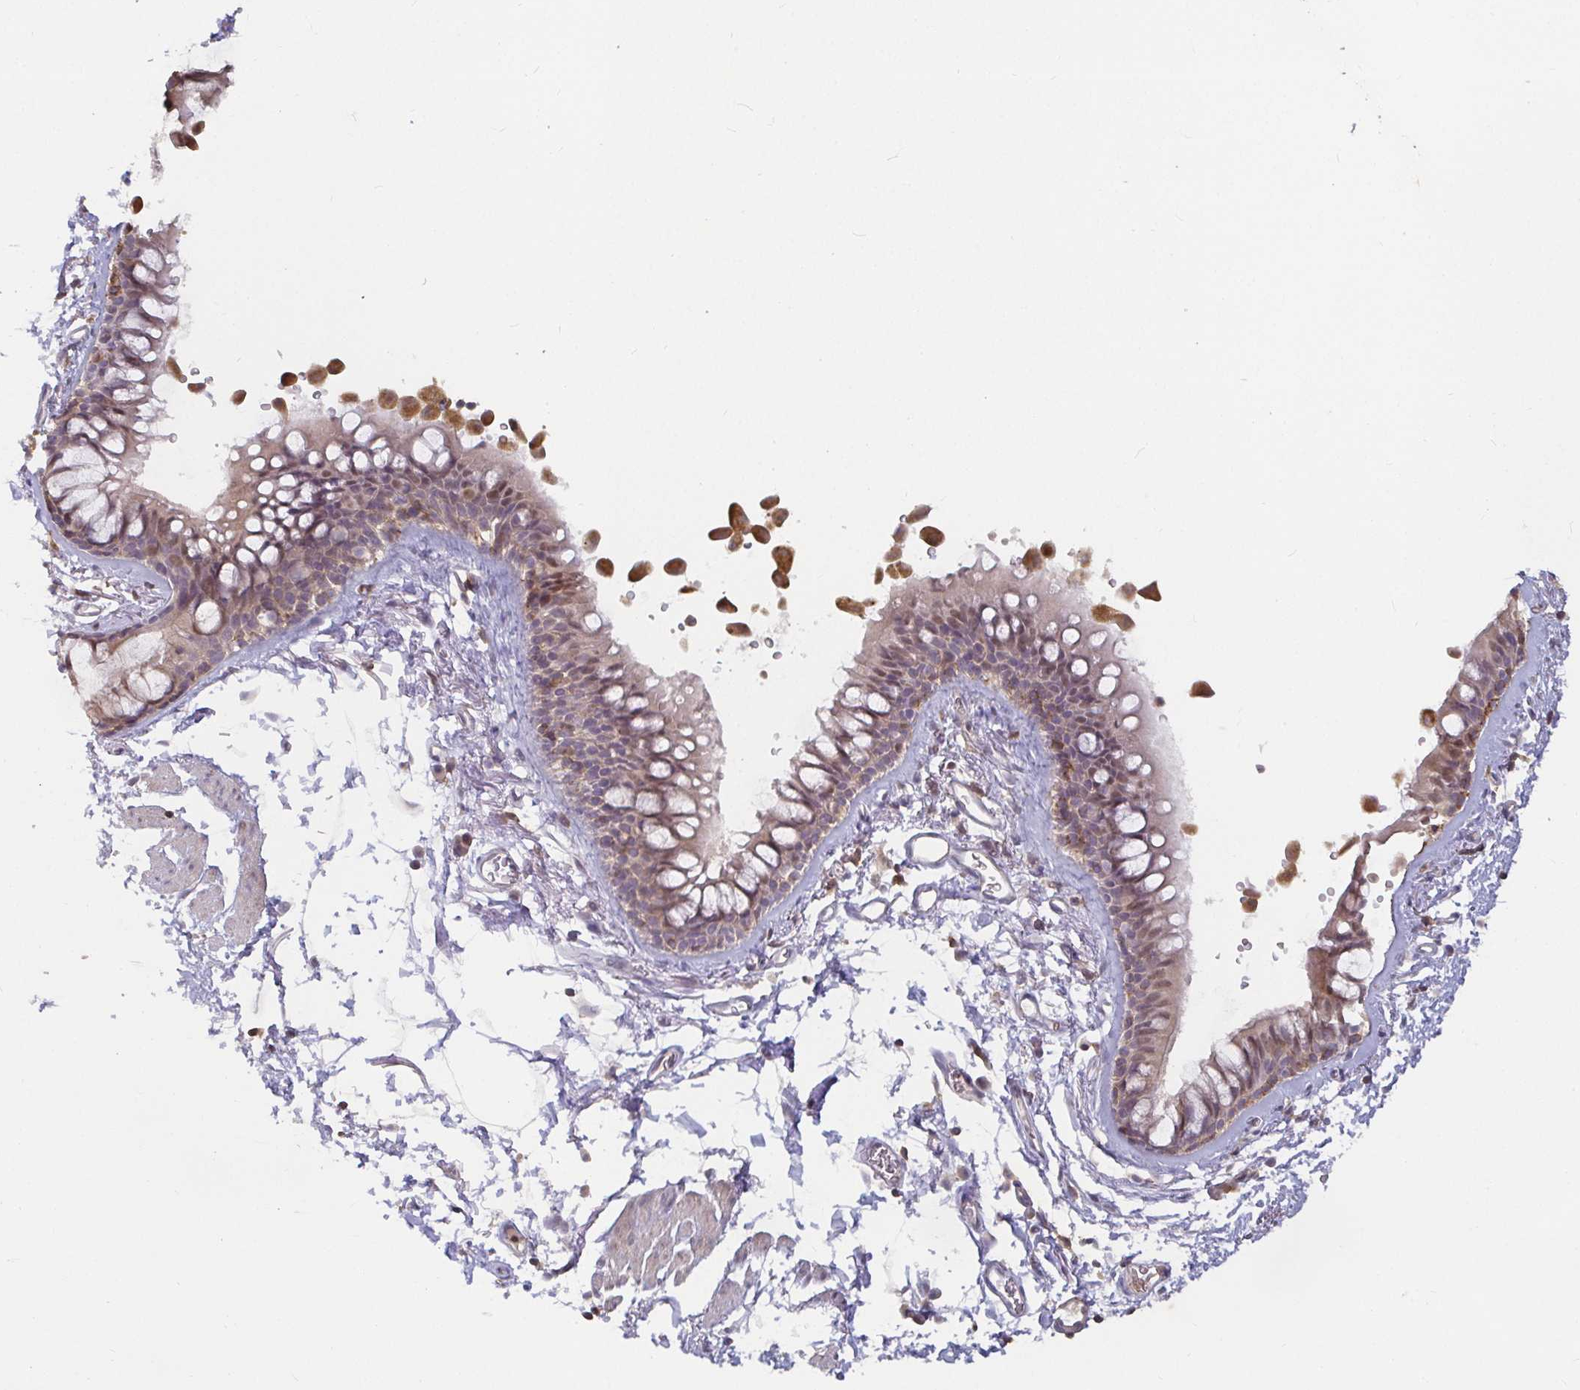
{"staining": {"intensity": "weak", "quantity": "25%-75%", "location": "cytoplasmic/membranous,nuclear"}, "tissue": "bronchus", "cell_type": "Respiratory epithelial cells", "image_type": "normal", "snomed": [{"axis": "morphology", "description": "Normal tissue, NOS"}, {"axis": "topography", "description": "Cartilage tissue"}, {"axis": "topography", "description": "Bronchus"}], "caption": "Bronchus stained with IHC demonstrates weak cytoplasmic/membranous,nuclear expression in approximately 25%-75% of respiratory epithelial cells.", "gene": "CDH18", "patient": {"sex": "female", "age": 79}}